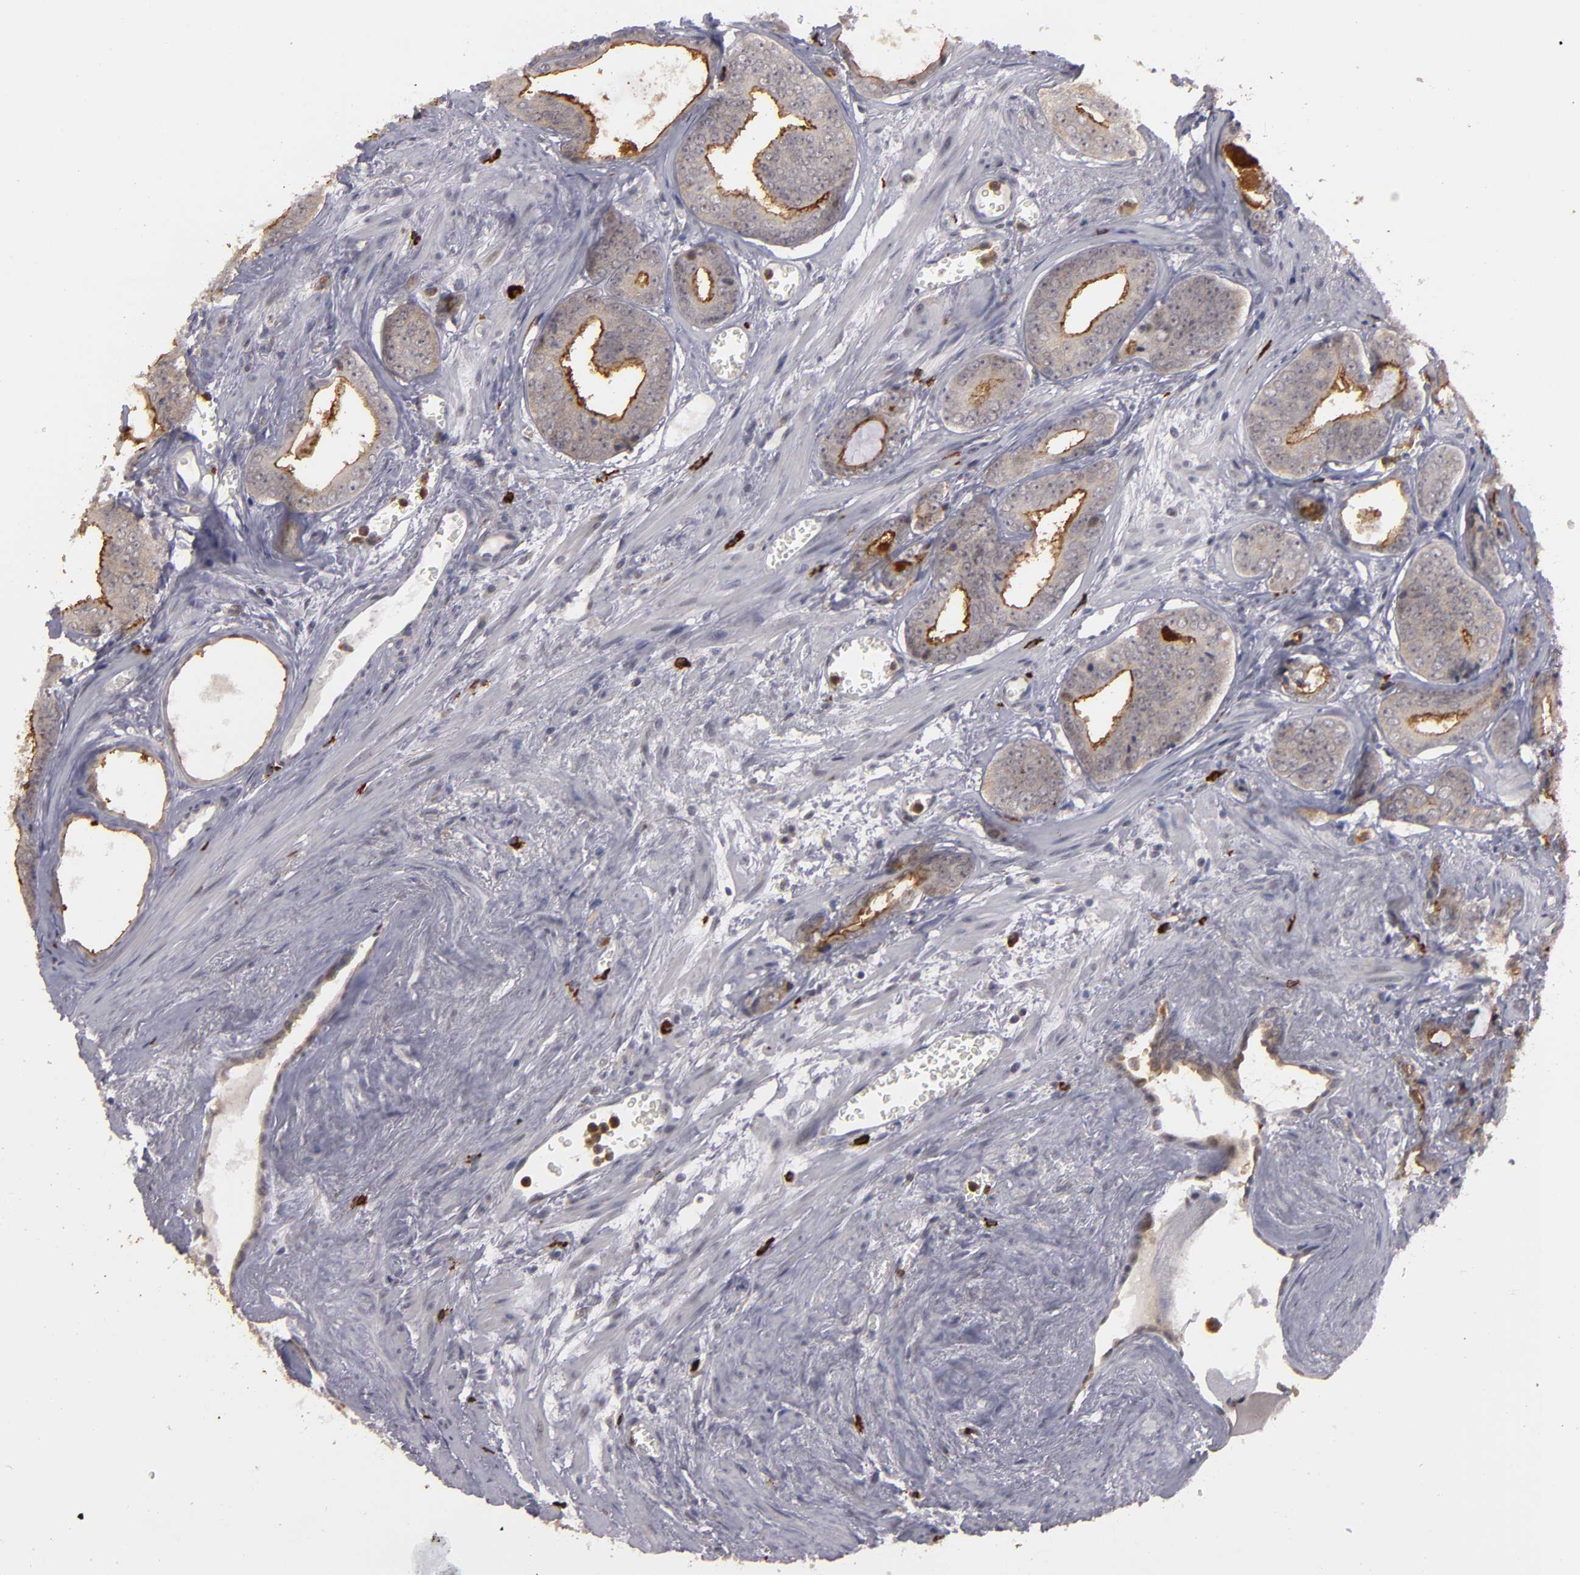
{"staining": {"intensity": "moderate", "quantity": ">75%", "location": "cytoplasmic/membranous"}, "tissue": "prostate cancer", "cell_type": "Tumor cells", "image_type": "cancer", "snomed": [{"axis": "morphology", "description": "Adenocarcinoma, Medium grade"}, {"axis": "topography", "description": "Prostate"}], "caption": "Moderate cytoplasmic/membranous staining is appreciated in about >75% of tumor cells in prostate cancer. The protein is shown in brown color, while the nuclei are stained blue.", "gene": "STX3", "patient": {"sex": "male", "age": 79}}